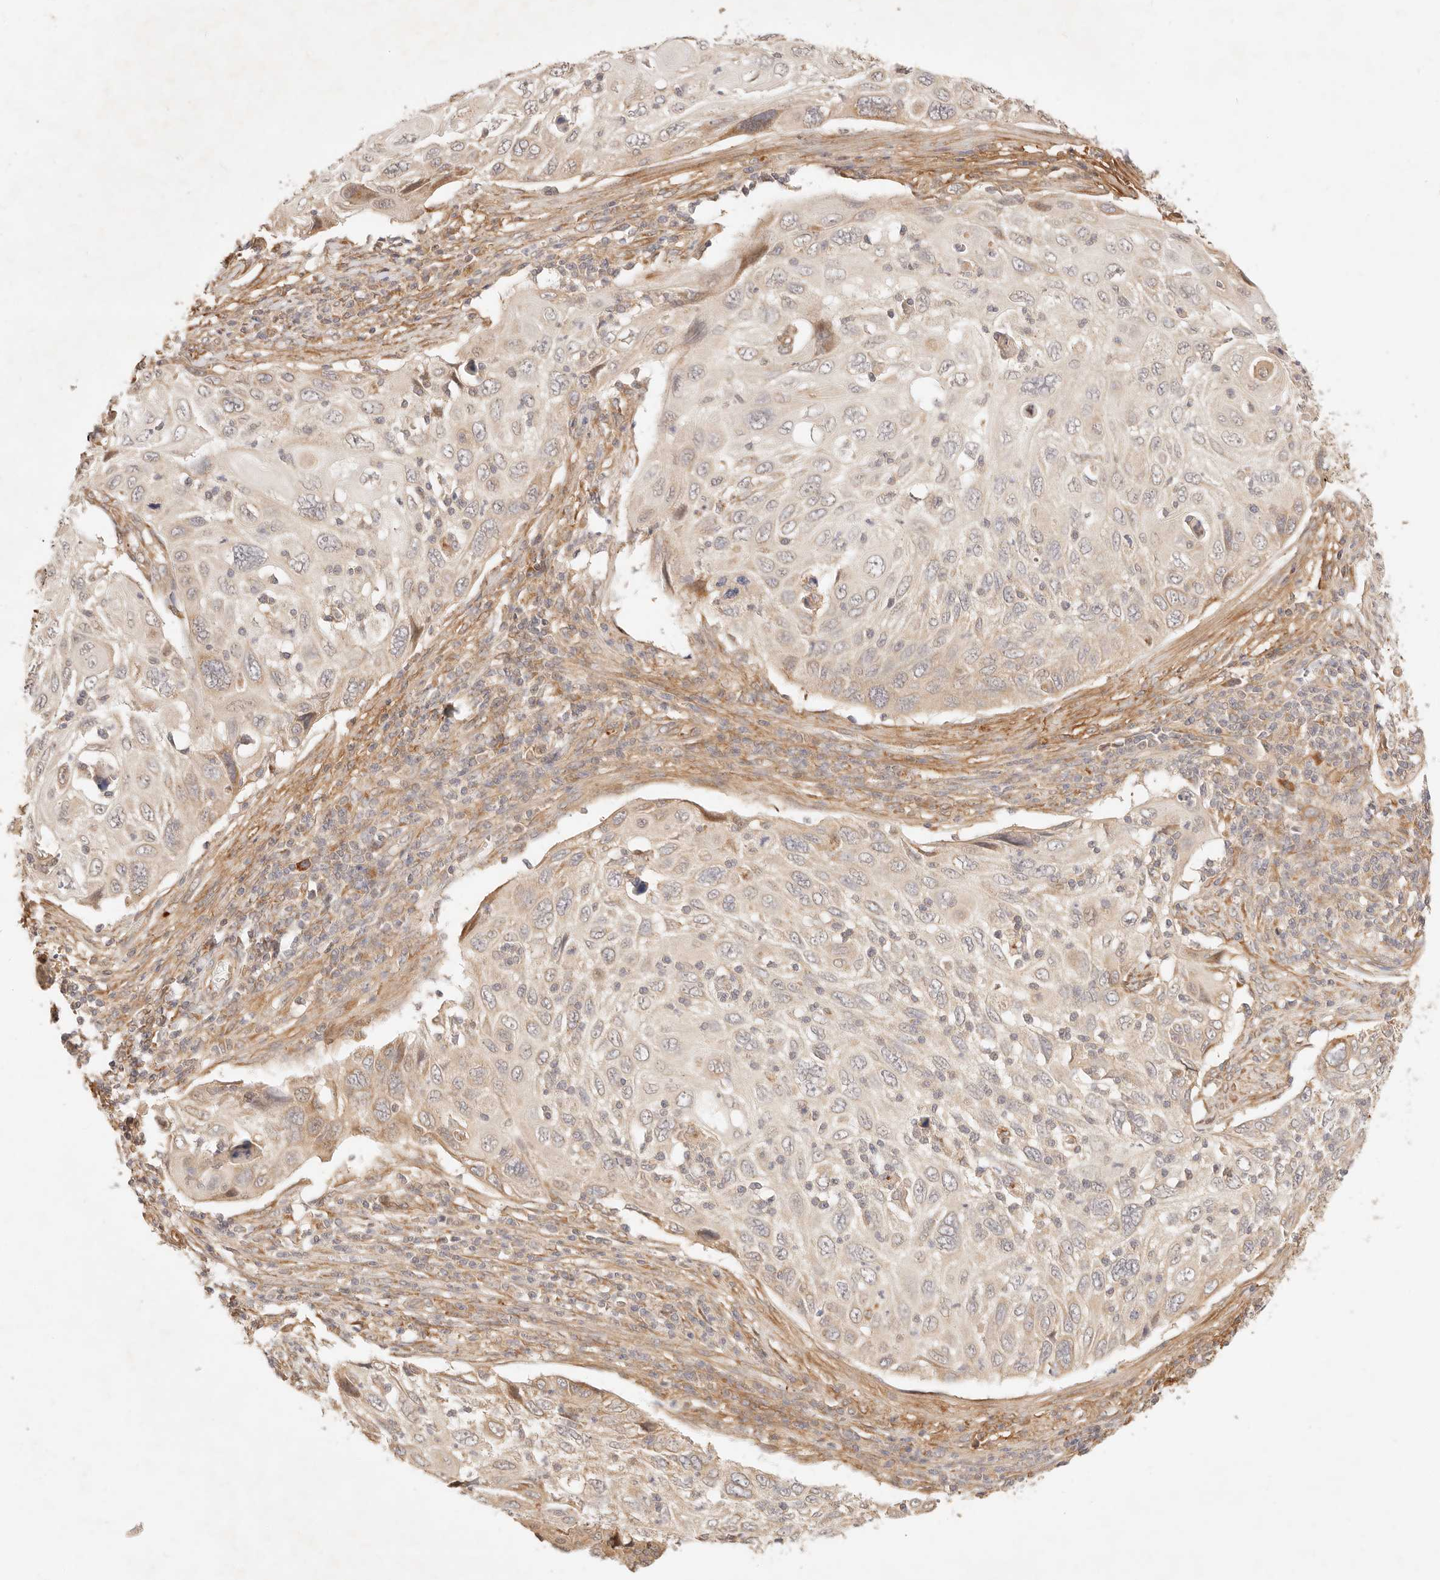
{"staining": {"intensity": "weak", "quantity": "25%-75%", "location": "cytoplasmic/membranous"}, "tissue": "cervical cancer", "cell_type": "Tumor cells", "image_type": "cancer", "snomed": [{"axis": "morphology", "description": "Squamous cell carcinoma, NOS"}, {"axis": "topography", "description": "Cervix"}], "caption": "Tumor cells exhibit low levels of weak cytoplasmic/membranous expression in about 25%-75% of cells in human squamous cell carcinoma (cervical).", "gene": "UBXN10", "patient": {"sex": "female", "age": 70}}